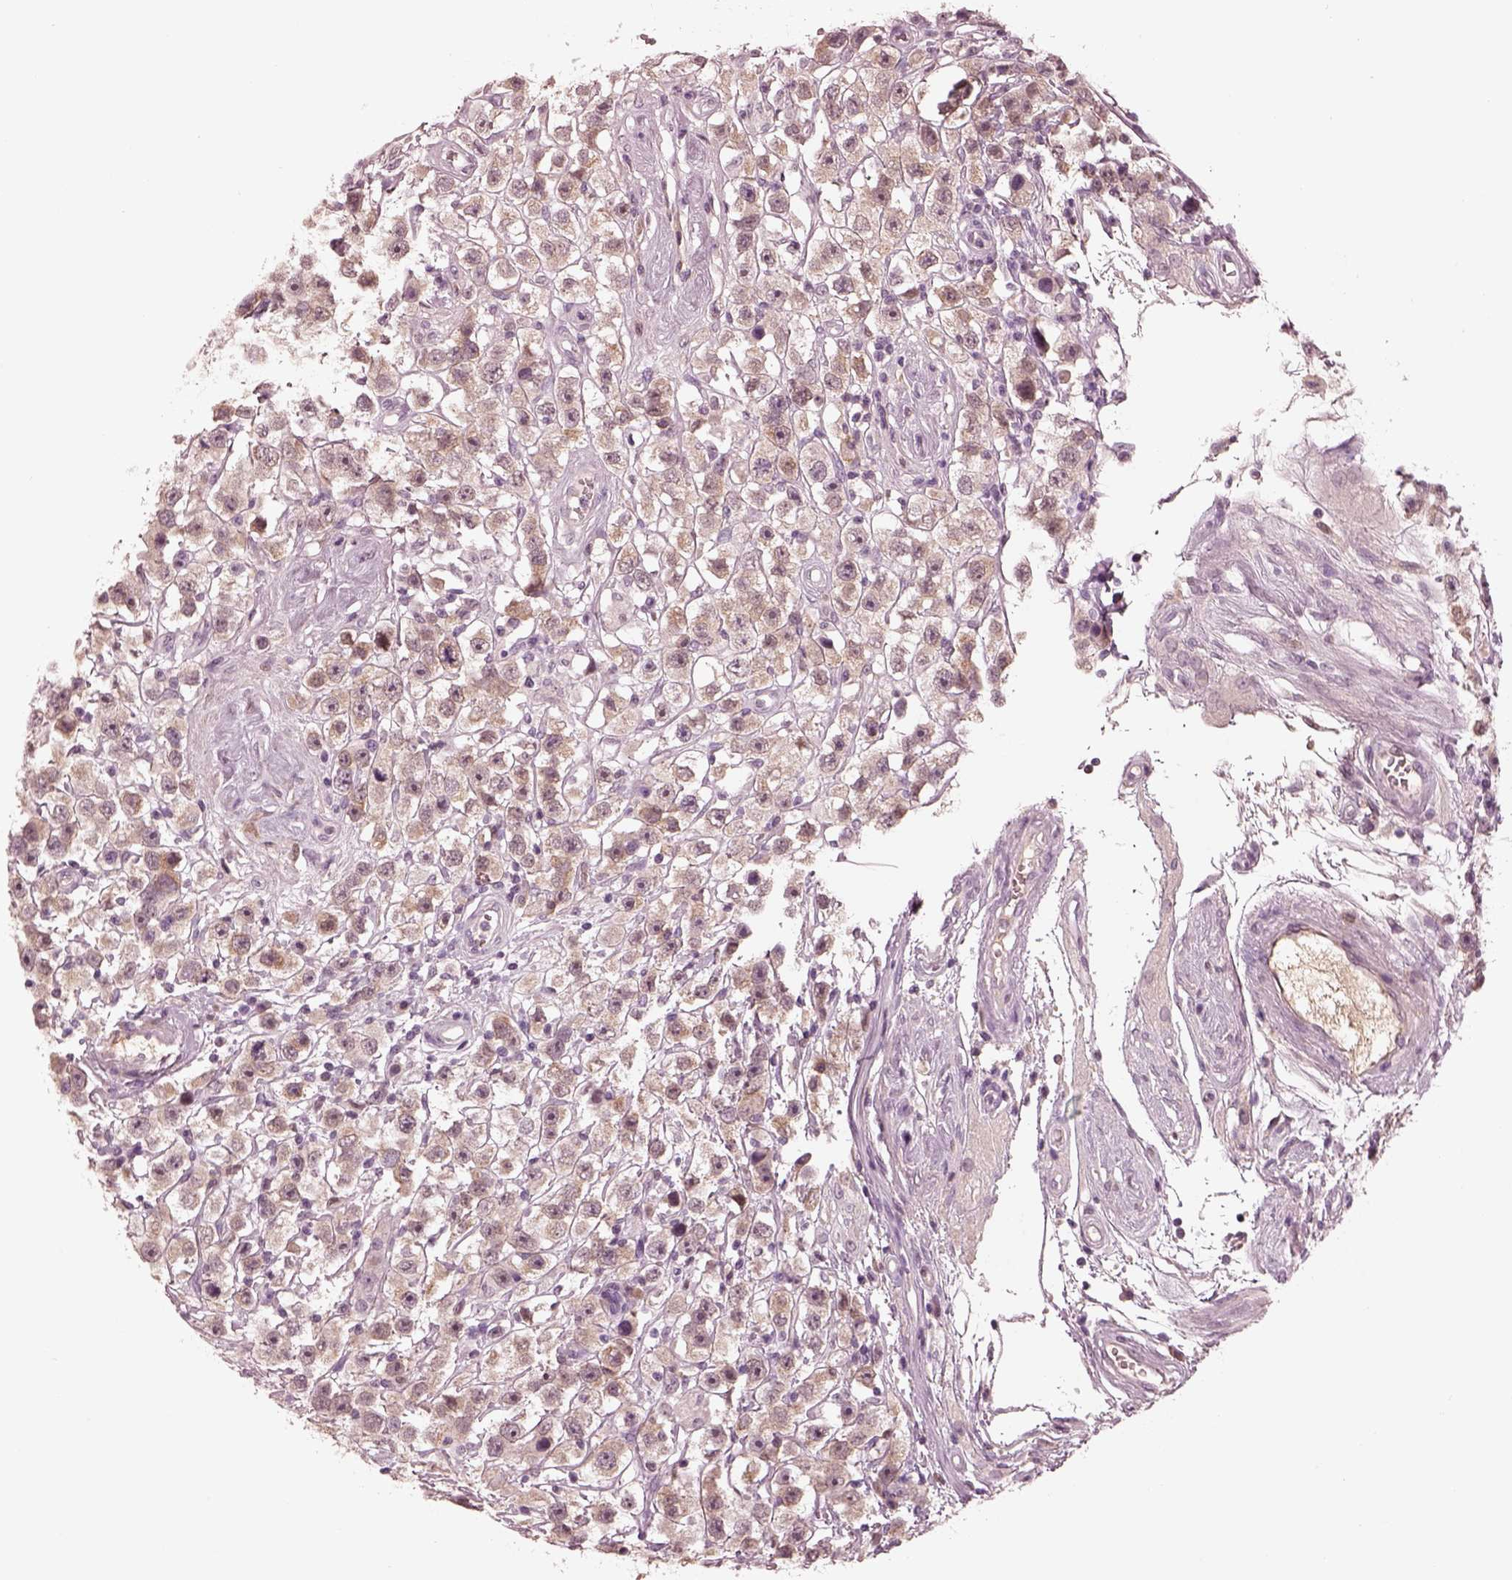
{"staining": {"intensity": "weak", "quantity": "25%-75%", "location": "cytoplasmic/membranous"}, "tissue": "testis cancer", "cell_type": "Tumor cells", "image_type": "cancer", "snomed": [{"axis": "morphology", "description": "Seminoma, NOS"}, {"axis": "topography", "description": "Testis"}], "caption": "Human testis cancer stained with a protein marker displays weak staining in tumor cells.", "gene": "KCNA2", "patient": {"sex": "male", "age": 45}}